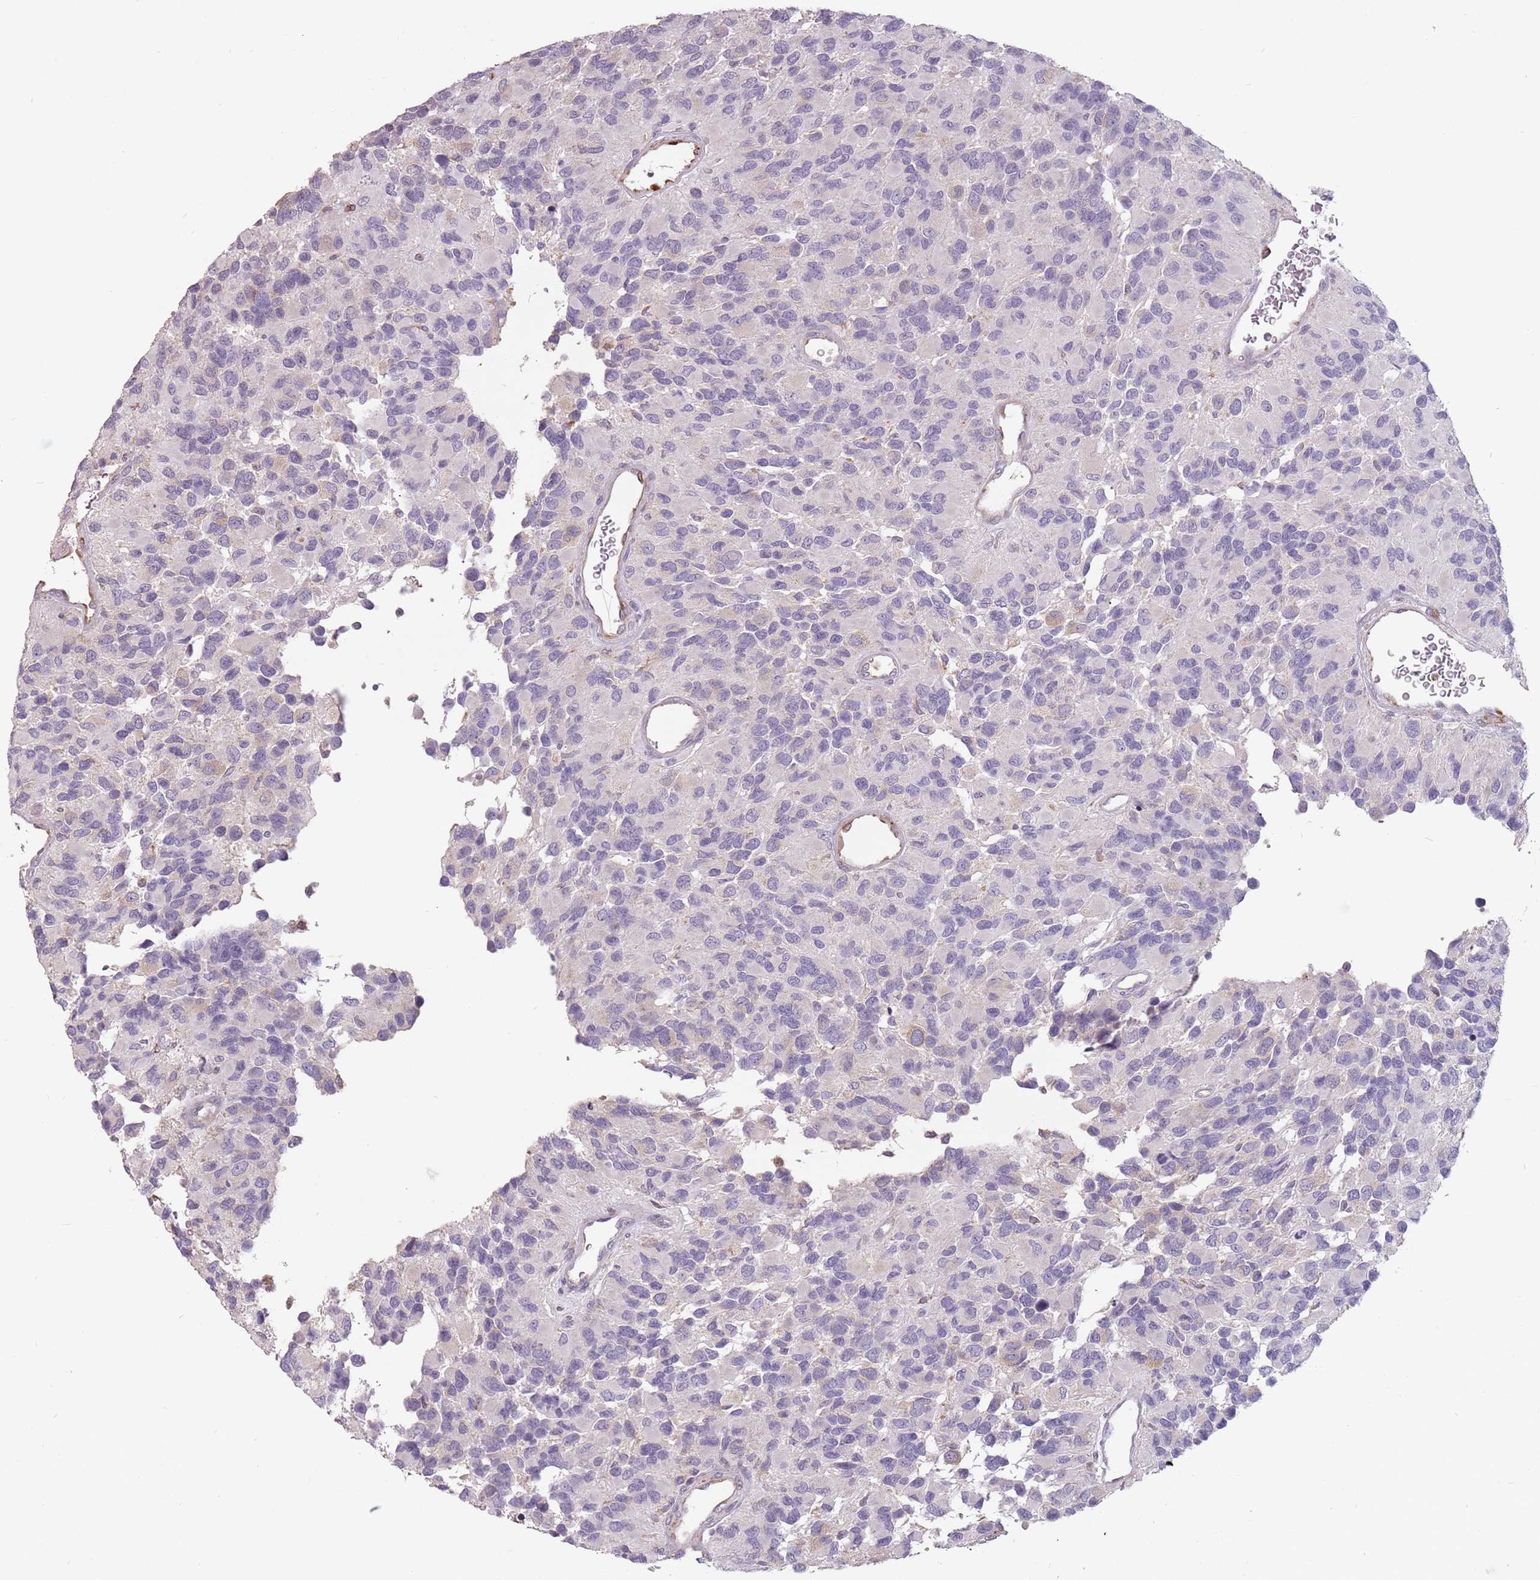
{"staining": {"intensity": "negative", "quantity": "none", "location": "none"}, "tissue": "glioma", "cell_type": "Tumor cells", "image_type": "cancer", "snomed": [{"axis": "morphology", "description": "Glioma, malignant, High grade"}, {"axis": "topography", "description": "Brain"}], "caption": "This is an immunohistochemistry (IHC) photomicrograph of human glioma. There is no expression in tumor cells.", "gene": "RPS9", "patient": {"sex": "male", "age": 77}}